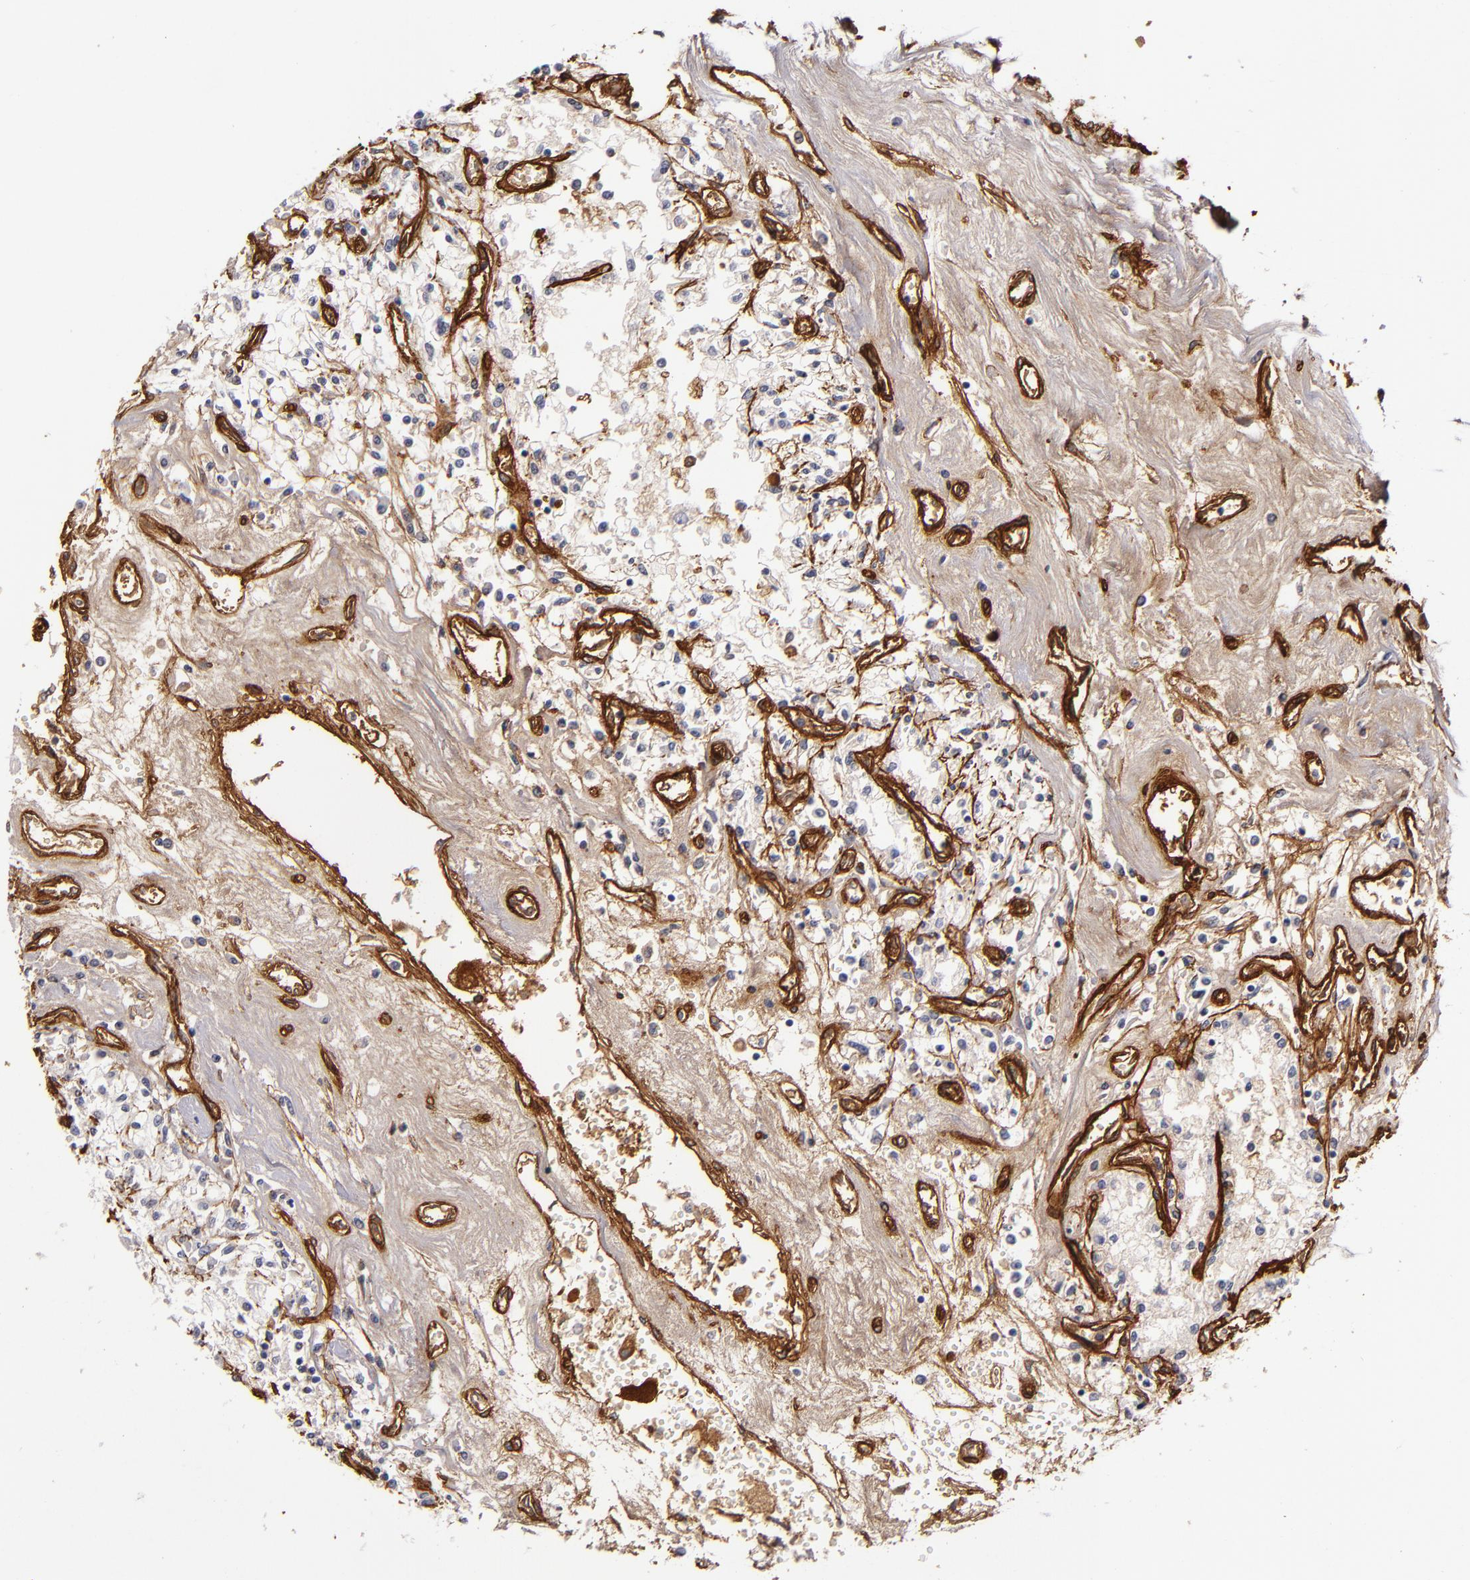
{"staining": {"intensity": "negative", "quantity": "none", "location": "none"}, "tissue": "renal cancer", "cell_type": "Tumor cells", "image_type": "cancer", "snomed": [{"axis": "morphology", "description": "Adenocarcinoma, NOS"}, {"axis": "topography", "description": "Kidney"}], "caption": "High magnification brightfield microscopy of adenocarcinoma (renal) stained with DAB (3,3'-diaminobenzidine) (brown) and counterstained with hematoxylin (blue): tumor cells show no significant expression.", "gene": "LAMC1", "patient": {"sex": "male", "age": 78}}